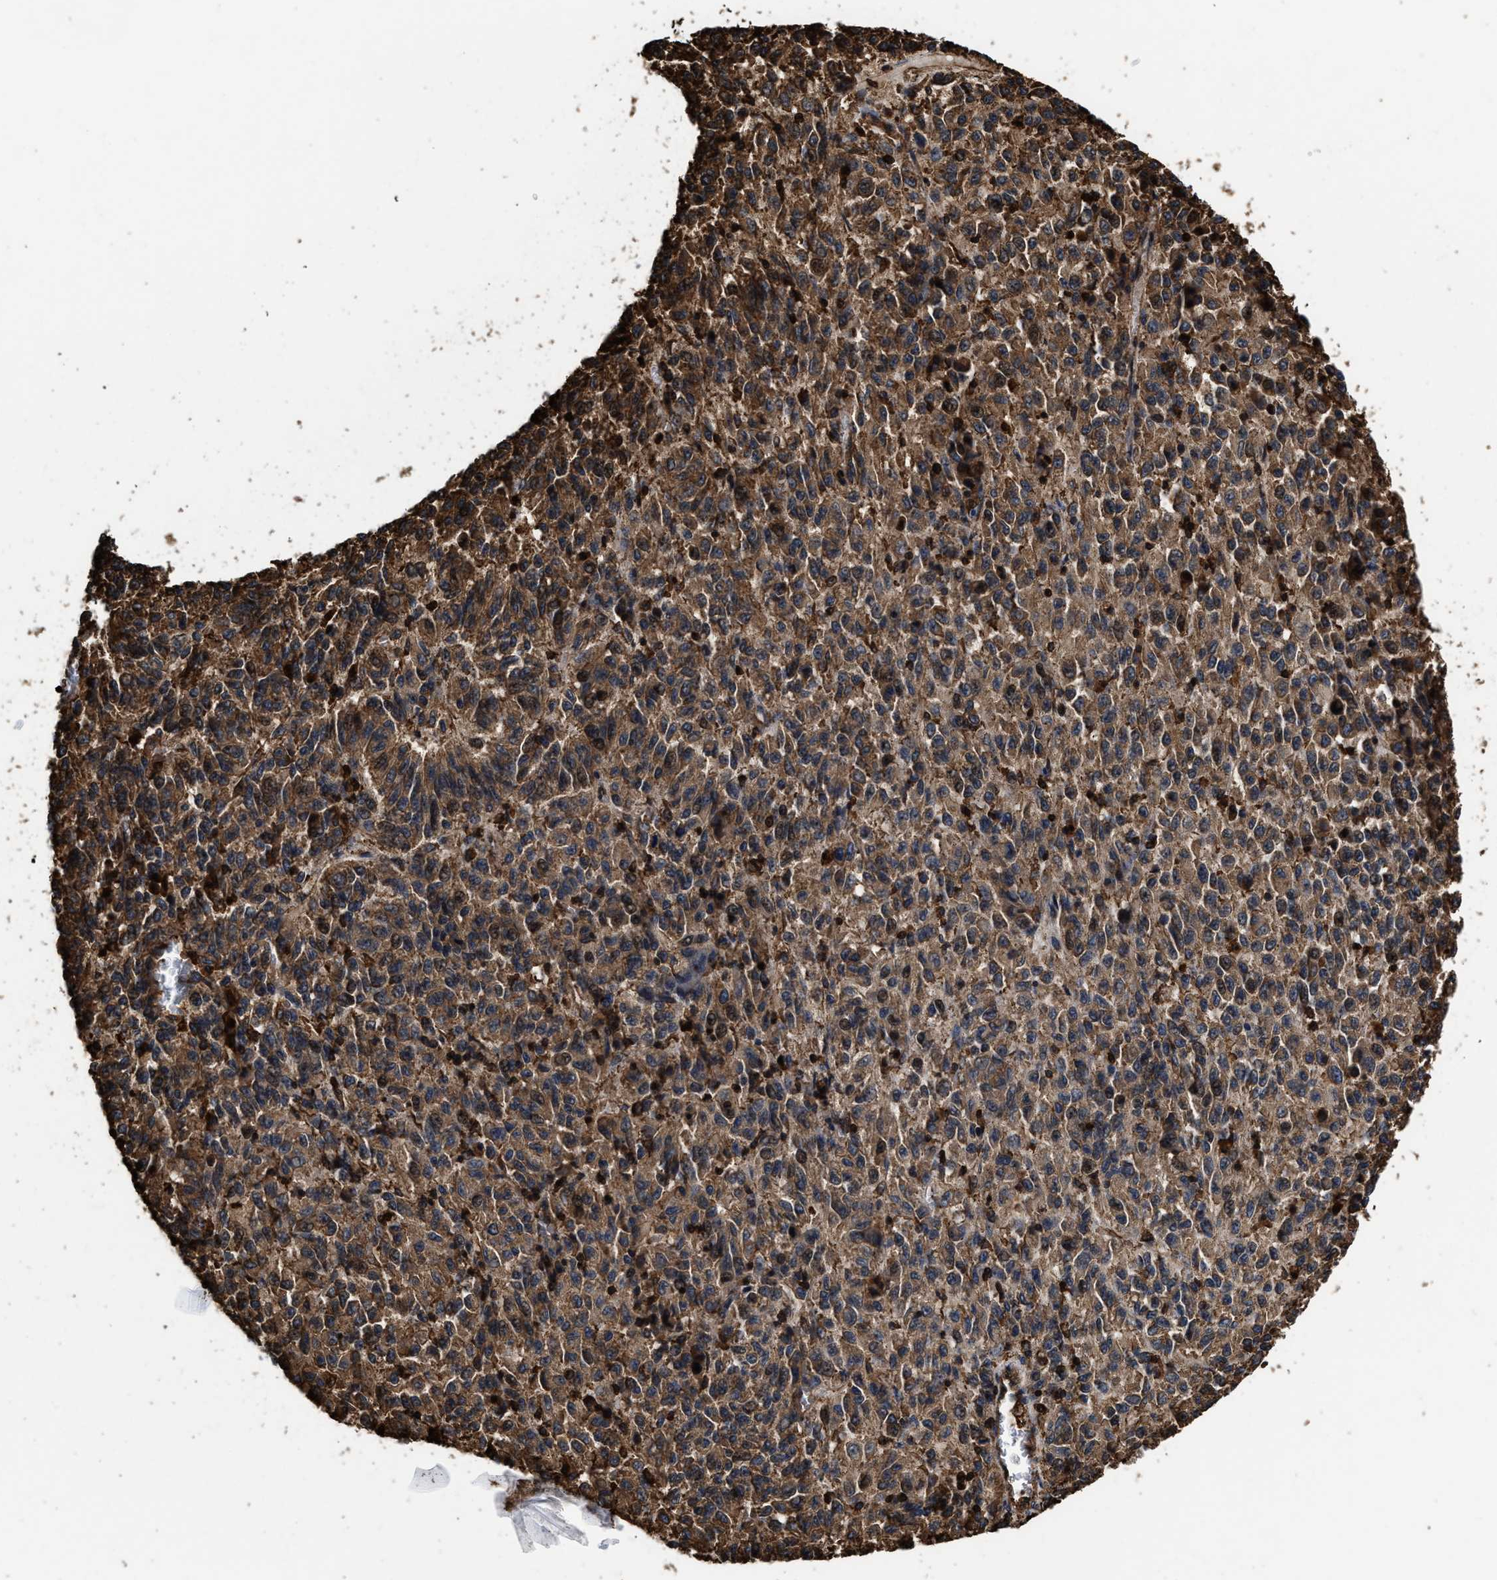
{"staining": {"intensity": "moderate", "quantity": ">75%", "location": "cytoplasmic/membranous"}, "tissue": "melanoma", "cell_type": "Tumor cells", "image_type": "cancer", "snomed": [{"axis": "morphology", "description": "Malignant melanoma, Metastatic site"}, {"axis": "topography", "description": "Lung"}], "caption": "This is a photomicrograph of immunohistochemistry staining of malignant melanoma (metastatic site), which shows moderate expression in the cytoplasmic/membranous of tumor cells.", "gene": "KBTBD2", "patient": {"sex": "male", "age": 64}}